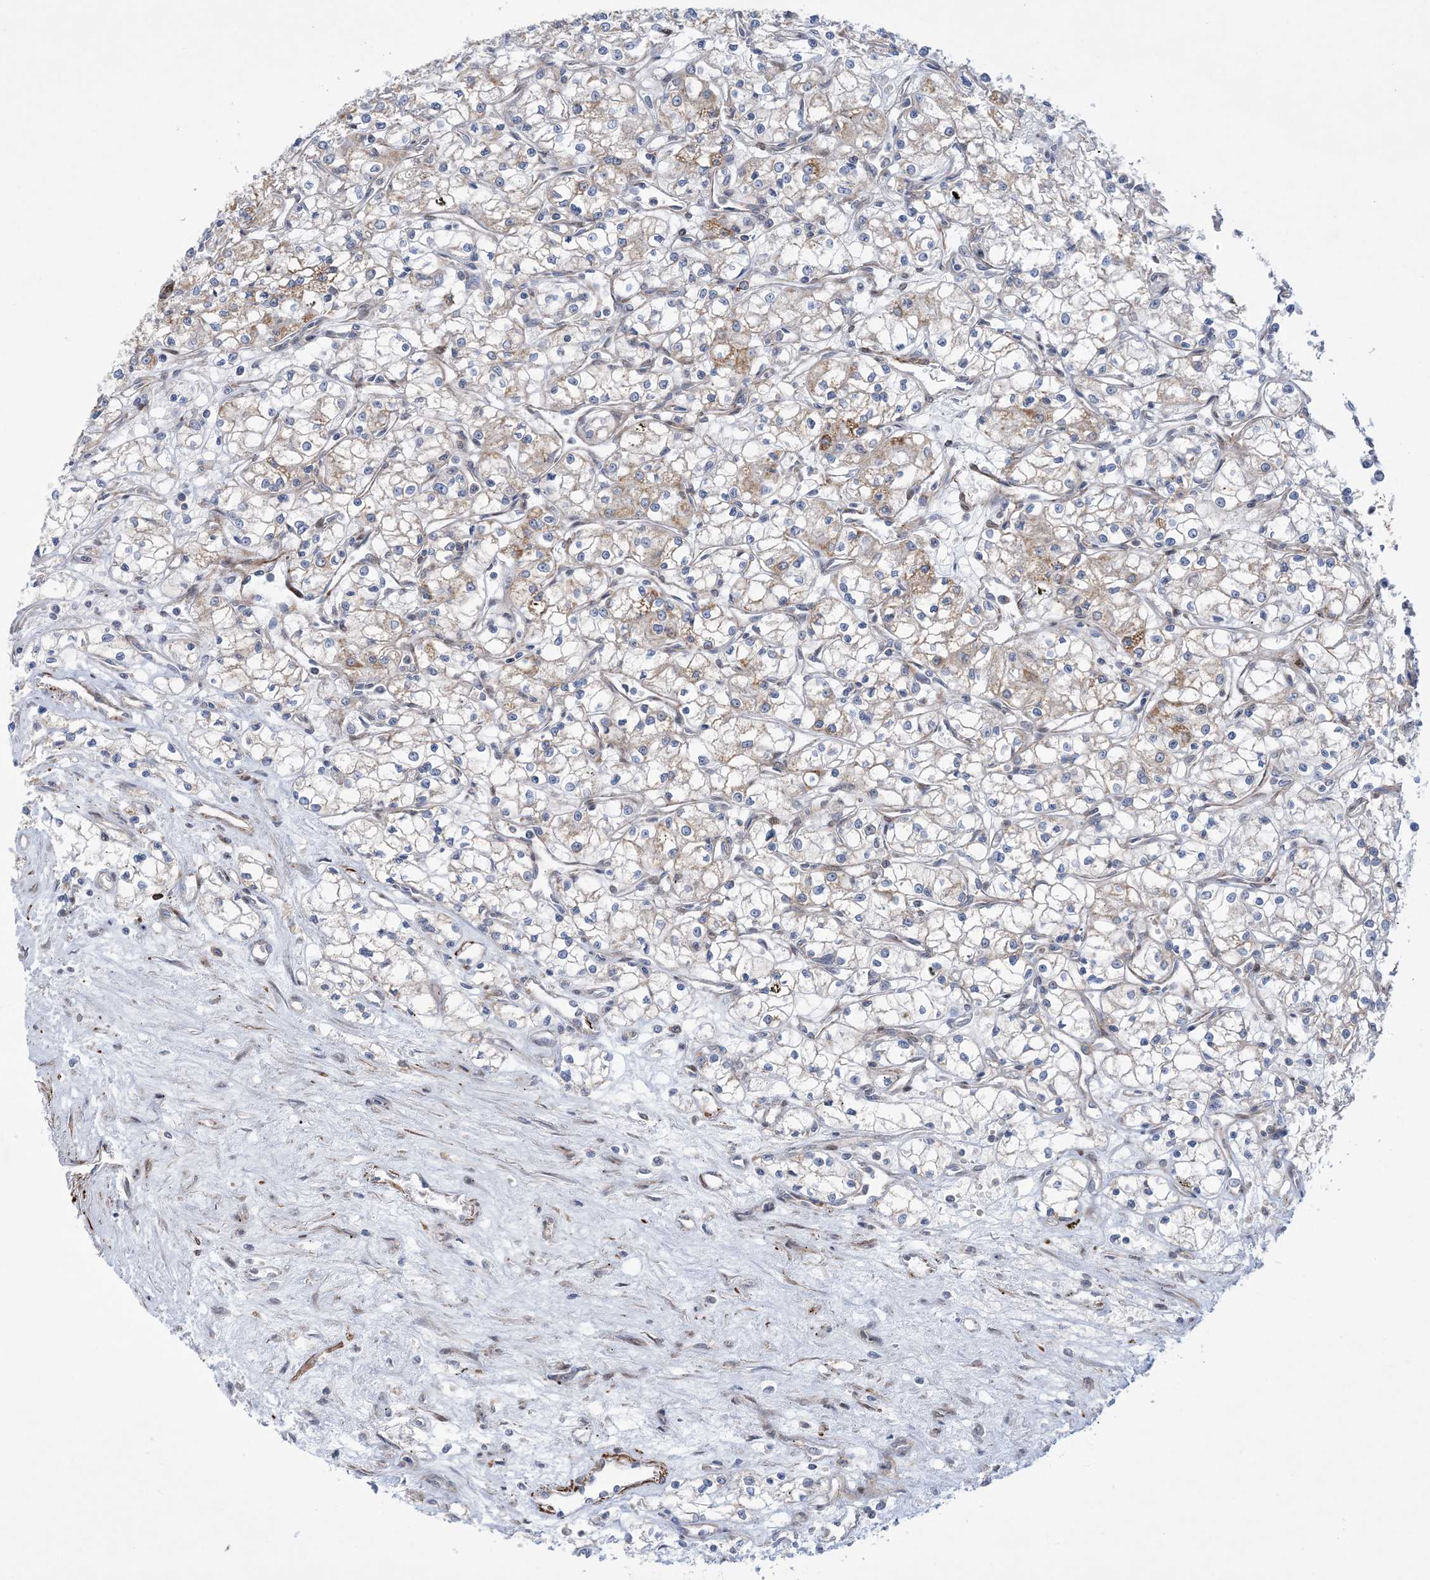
{"staining": {"intensity": "weak", "quantity": "<25%", "location": "cytoplasmic/membranous"}, "tissue": "renal cancer", "cell_type": "Tumor cells", "image_type": "cancer", "snomed": [{"axis": "morphology", "description": "Adenocarcinoma, NOS"}, {"axis": "topography", "description": "Kidney"}], "caption": "High magnification brightfield microscopy of renal cancer stained with DAB (3,3'-diaminobenzidine) (brown) and counterstained with hematoxylin (blue): tumor cells show no significant positivity.", "gene": "ZNF8", "patient": {"sex": "male", "age": 59}}